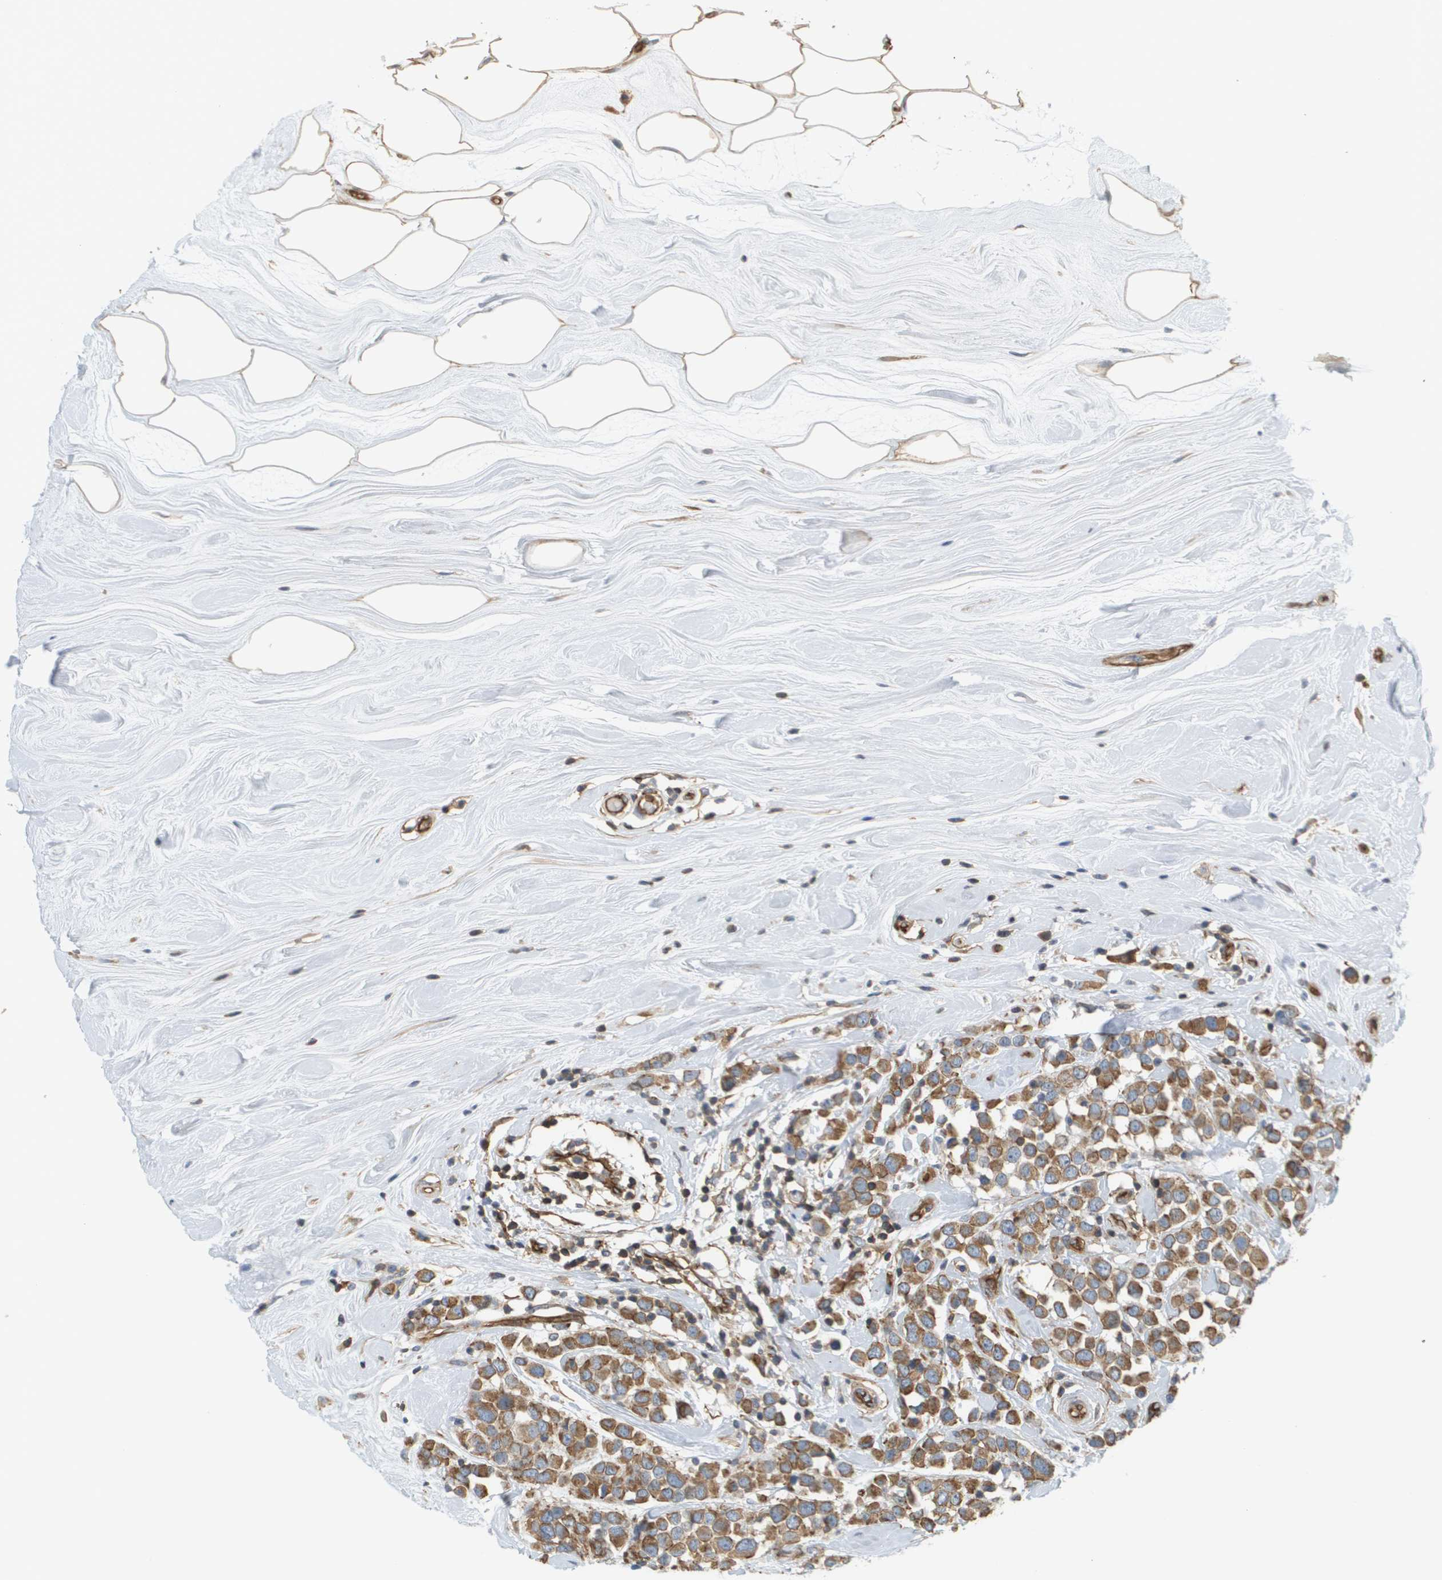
{"staining": {"intensity": "moderate", "quantity": ">75%", "location": "cytoplasmic/membranous"}, "tissue": "breast cancer", "cell_type": "Tumor cells", "image_type": "cancer", "snomed": [{"axis": "morphology", "description": "Duct carcinoma"}, {"axis": "topography", "description": "Breast"}], "caption": "The photomicrograph shows immunohistochemical staining of infiltrating ductal carcinoma (breast). There is moderate cytoplasmic/membranous staining is identified in approximately >75% of tumor cells.", "gene": "SGMS2", "patient": {"sex": "female", "age": 61}}